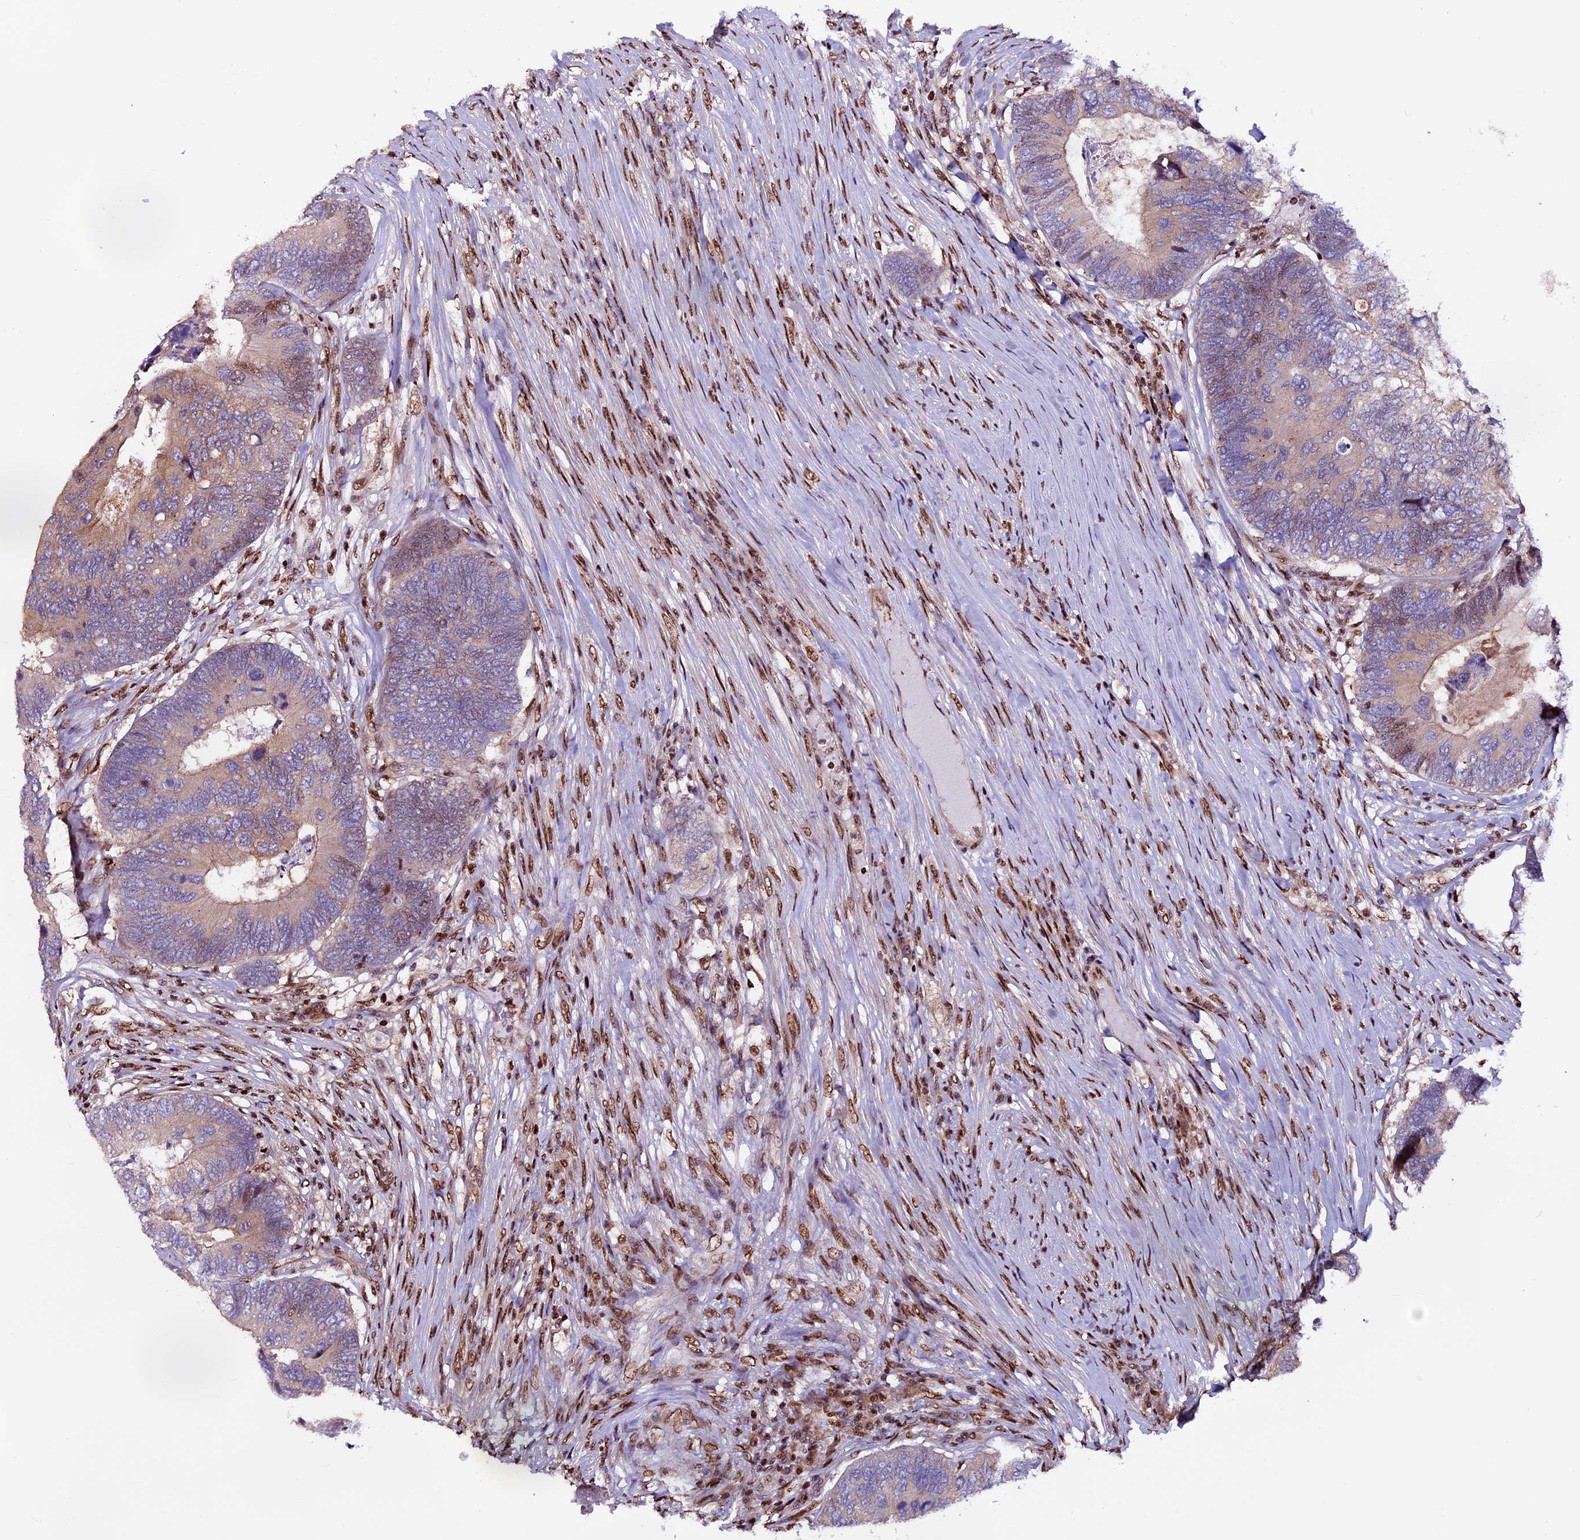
{"staining": {"intensity": "weak", "quantity": "<25%", "location": "nuclear"}, "tissue": "colorectal cancer", "cell_type": "Tumor cells", "image_type": "cancer", "snomed": [{"axis": "morphology", "description": "Adenocarcinoma, NOS"}, {"axis": "topography", "description": "Colon"}], "caption": "Tumor cells are negative for brown protein staining in colorectal cancer. (DAB IHC with hematoxylin counter stain).", "gene": "RINL", "patient": {"sex": "female", "age": 67}}